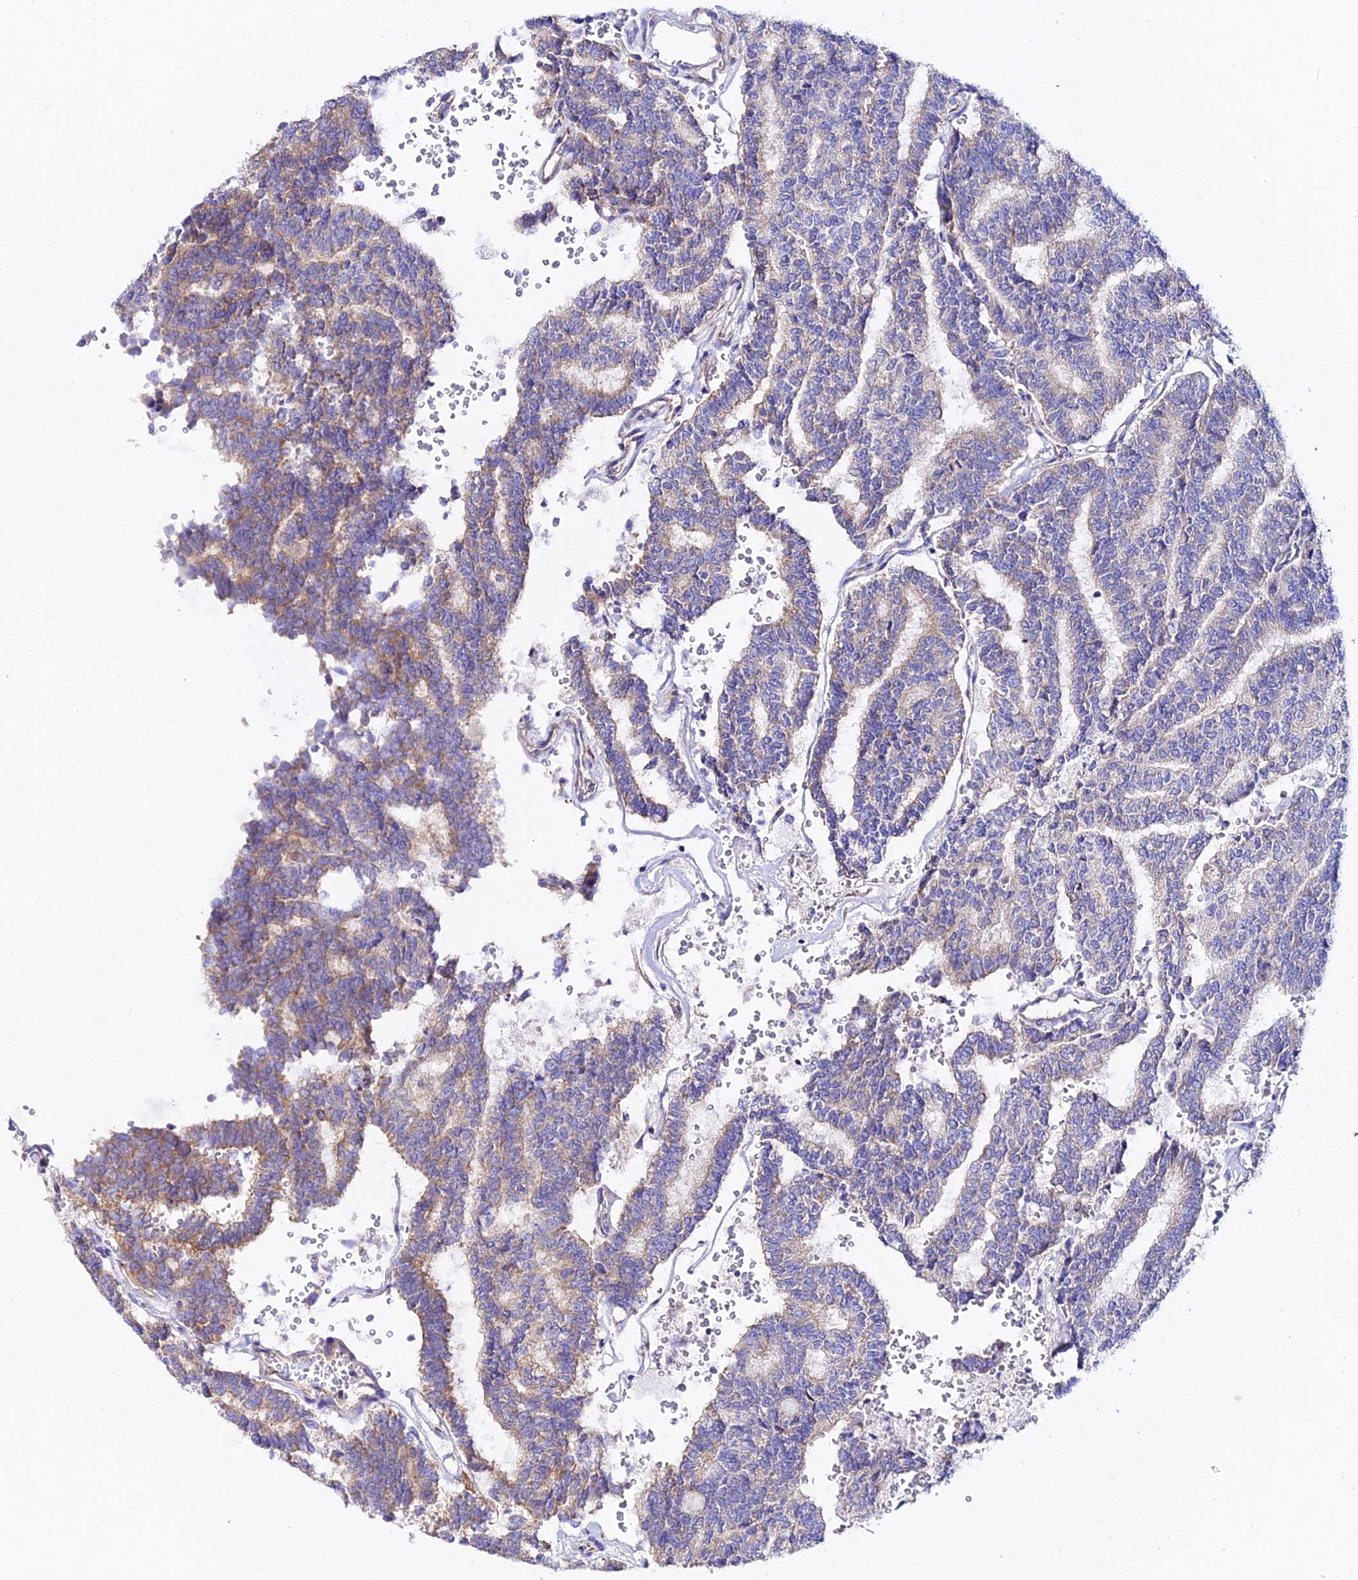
{"staining": {"intensity": "moderate", "quantity": "<25%", "location": "cytoplasmic/membranous"}, "tissue": "thyroid cancer", "cell_type": "Tumor cells", "image_type": "cancer", "snomed": [{"axis": "morphology", "description": "Papillary adenocarcinoma, NOS"}, {"axis": "topography", "description": "Thyroid gland"}], "caption": "This image displays IHC staining of thyroid cancer, with low moderate cytoplasmic/membranous positivity in approximately <25% of tumor cells.", "gene": "CFAP45", "patient": {"sex": "female", "age": 35}}